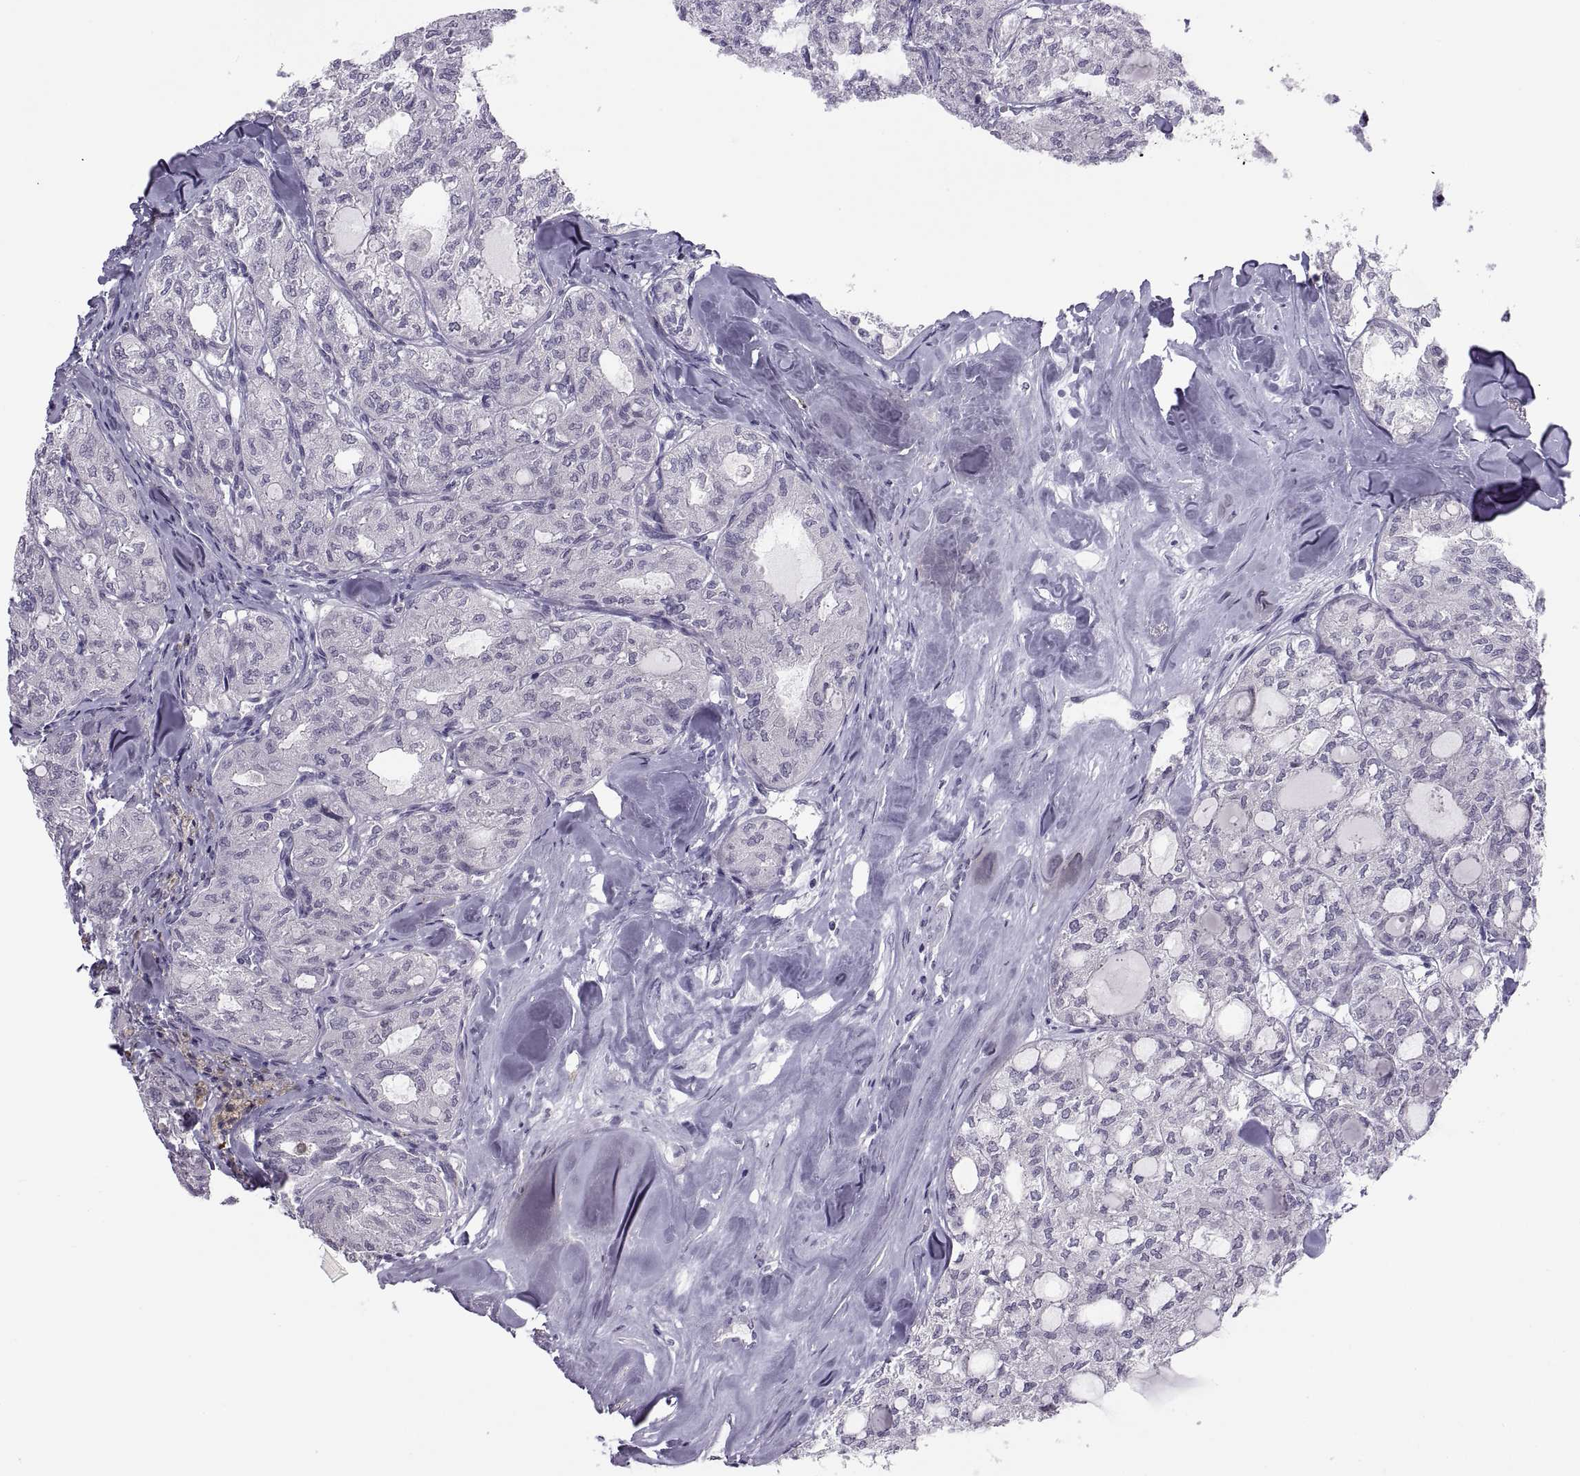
{"staining": {"intensity": "negative", "quantity": "none", "location": "none"}, "tissue": "thyroid cancer", "cell_type": "Tumor cells", "image_type": "cancer", "snomed": [{"axis": "morphology", "description": "Follicular adenoma carcinoma, NOS"}, {"axis": "topography", "description": "Thyroid gland"}], "caption": "A high-resolution photomicrograph shows IHC staining of follicular adenoma carcinoma (thyroid), which reveals no significant expression in tumor cells.", "gene": "TTC21A", "patient": {"sex": "male", "age": 75}}